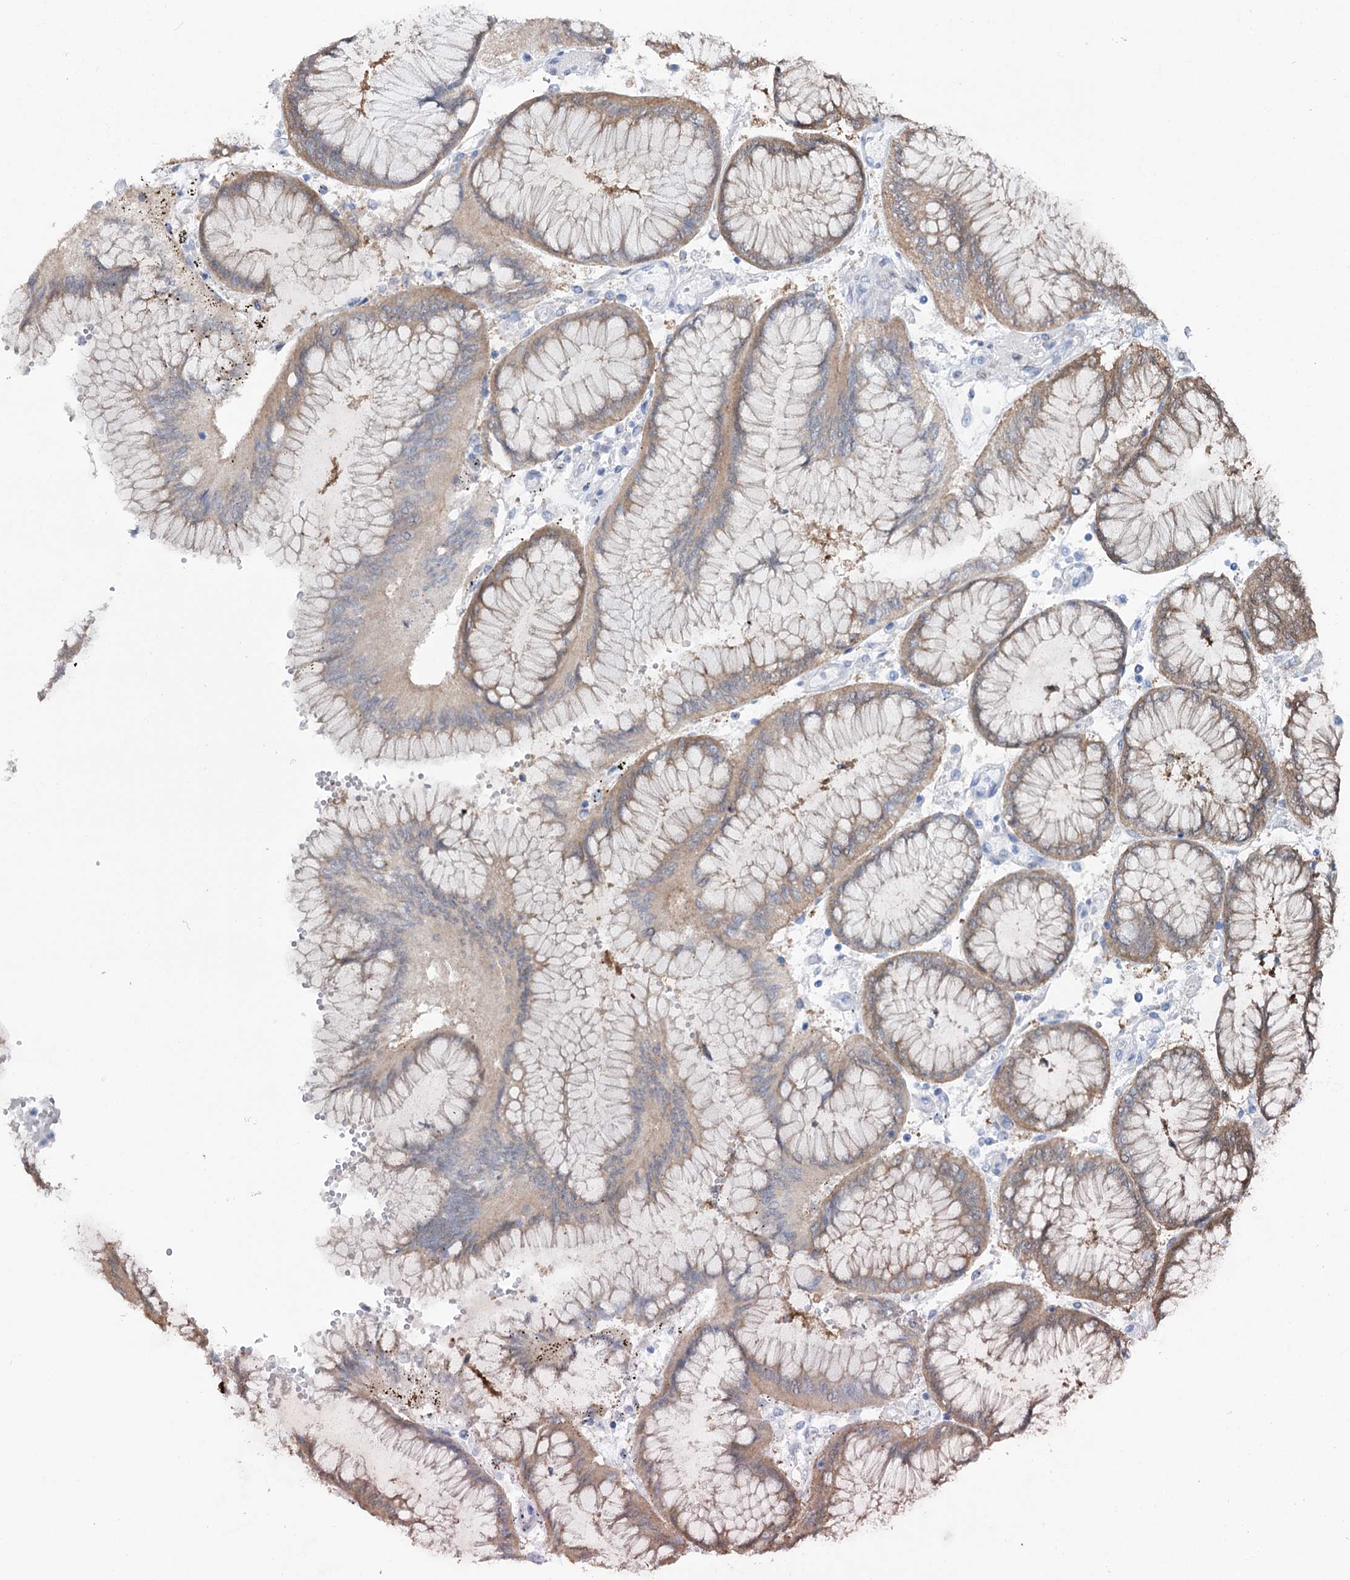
{"staining": {"intensity": "weak", "quantity": ">75%", "location": "cytoplasmic/membranous"}, "tissue": "stomach cancer", "cell_type": "Tumor cells", "image_type": "cancer", "snomed": [{"axis": "morphology", "description": "Adenocarcinoma, NOS"}, {"axis": "topography", "description": "Stomach"}], "caption": "Immunohistochemical staining of human stomach cancer (adenocarcinoma) shows low levels of weak cytoplasmic/membranous protein expression in about >75% of tumor cells.", "gene": "UGDH", "patient": {"sex": "male", "age": 76}}